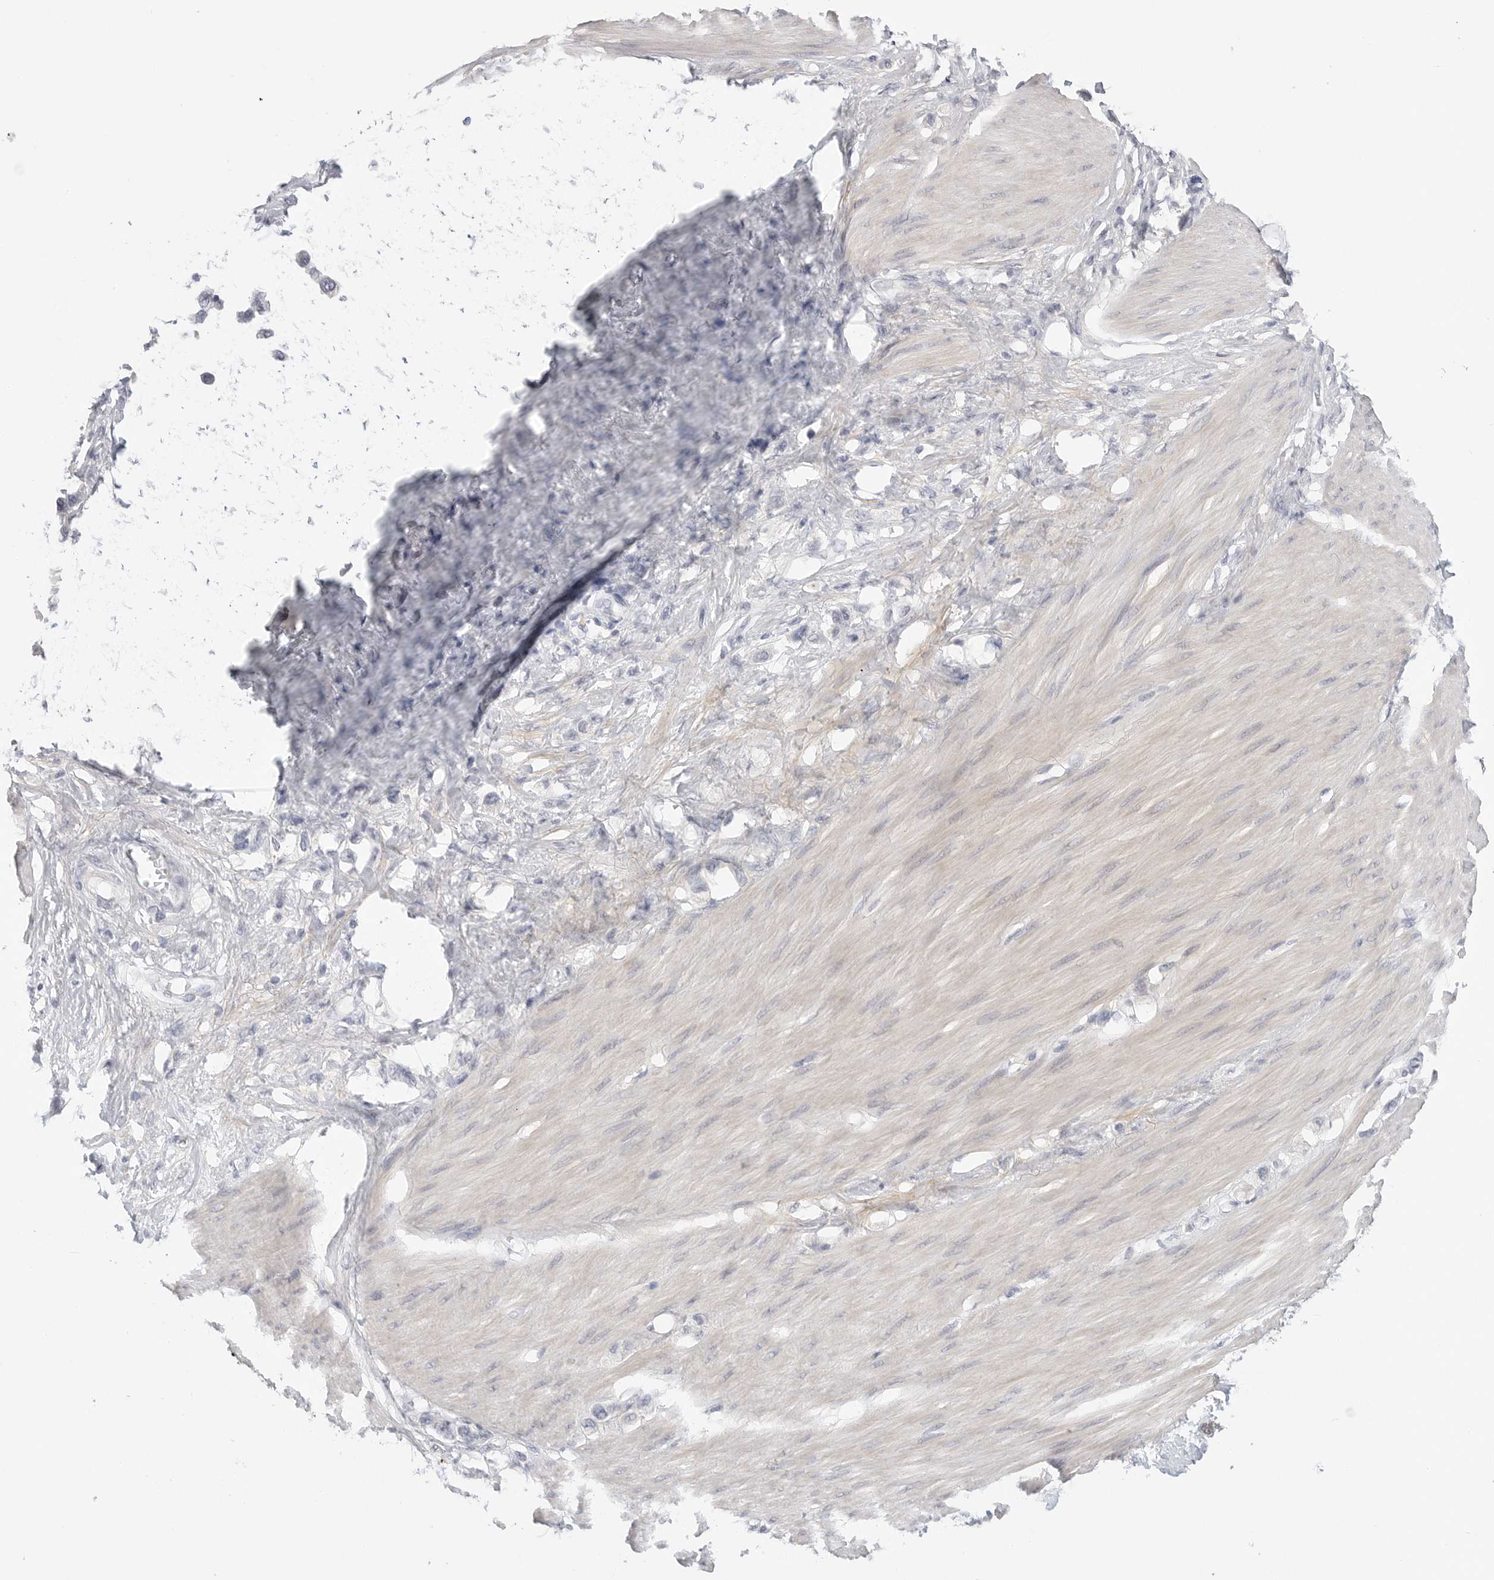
{"staining": {"intensity": "negative", "quantity": "none", "location": "none"}, "tissue": "stomach cancer", "cell_type": "Tumor cells", "image_type": "cancer", "snomed": [{"axis": "morphology", "description": "Adenocarcinoma, NOS"}, {"axis": "topography", "description": "Stomach"}], "caption": "This is a micrograph of immunohistochemistry (IHC) staining of adenocarcinoma (stomach), which shows no expression in tumor cells.", "gene": "FBN2", "patient": {"sex": "female", "age": 65}}